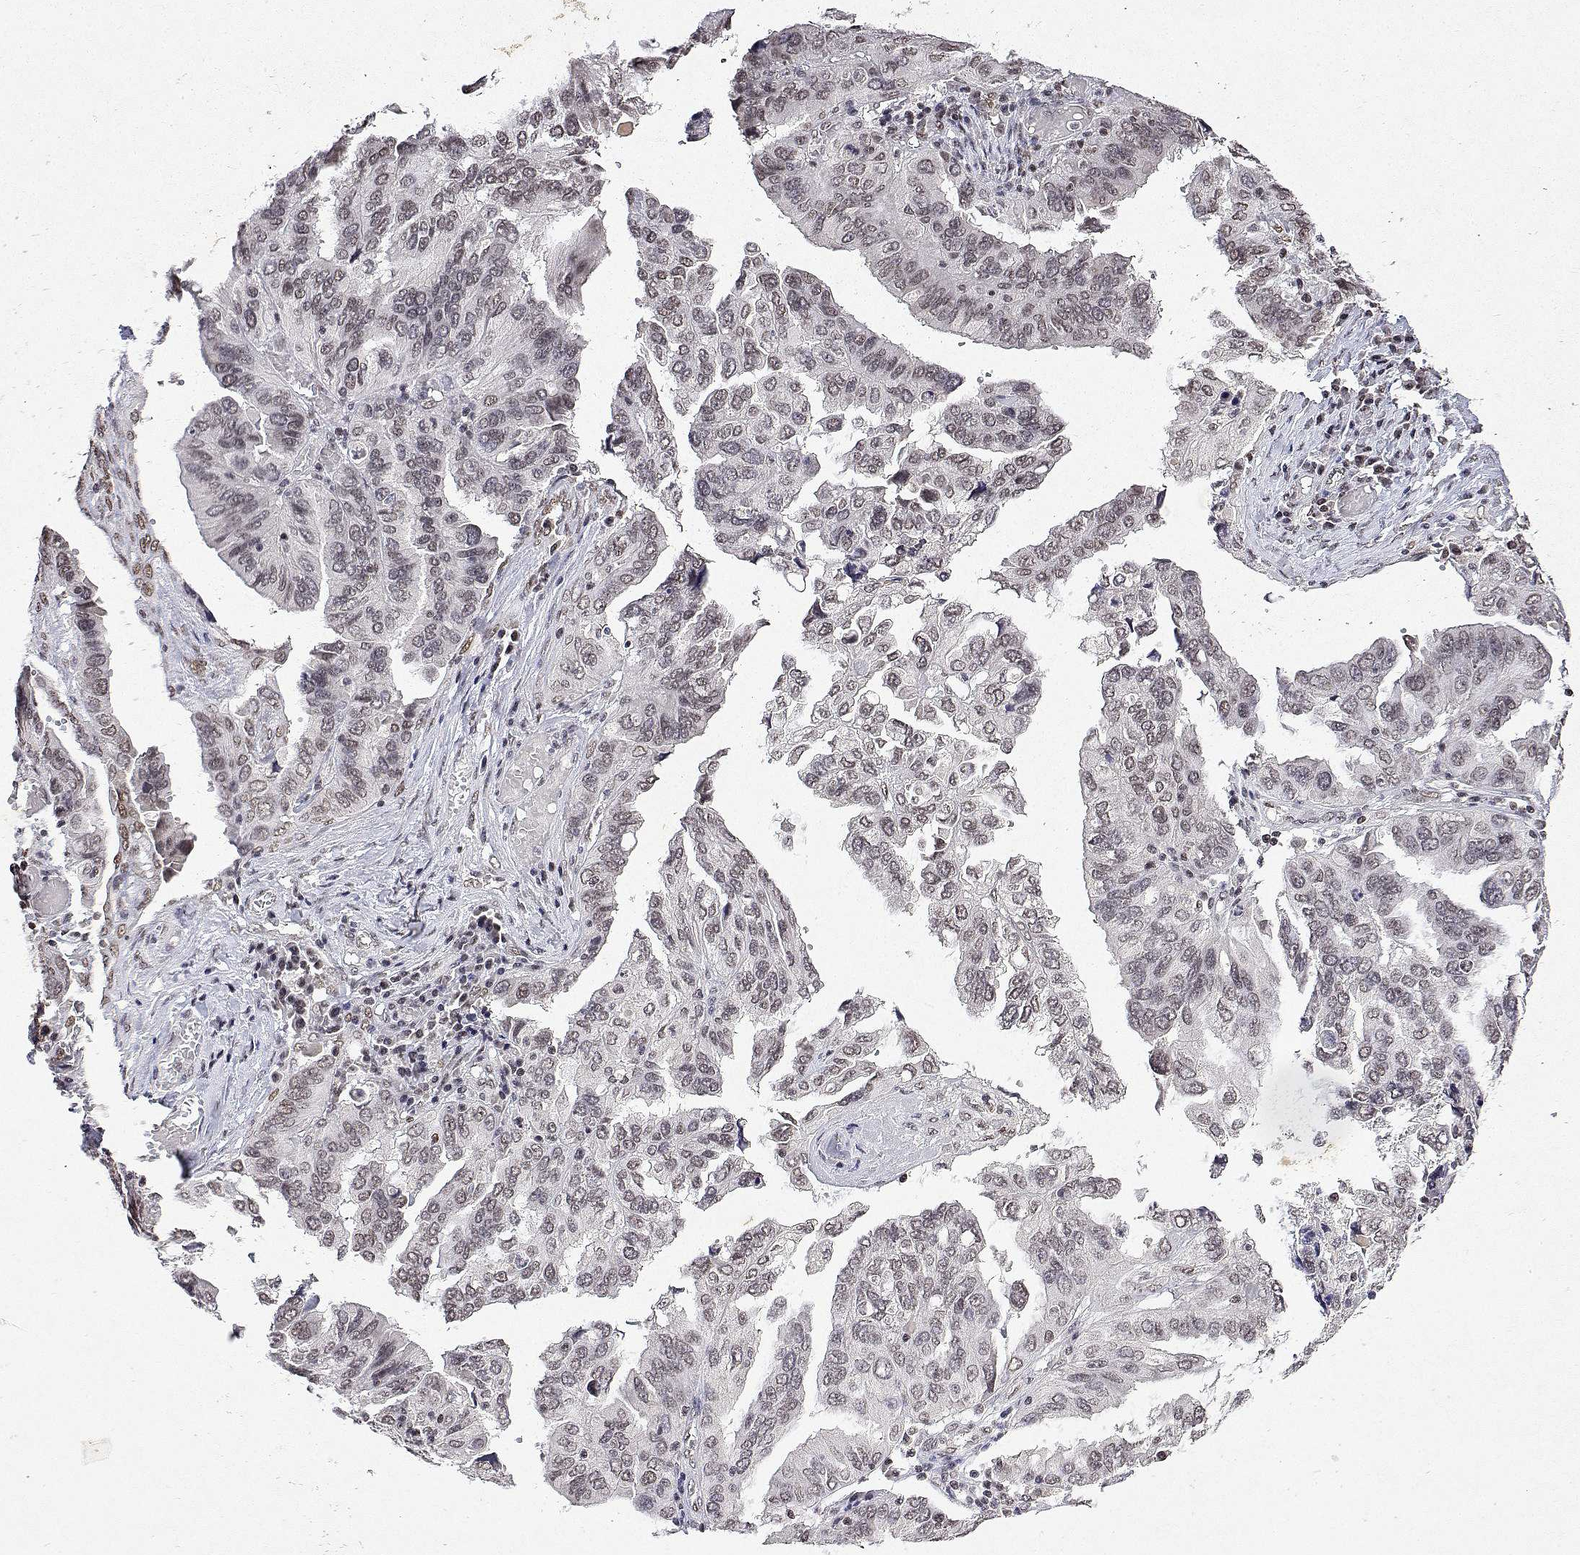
{"staining": {"intensity": "weak", "quantity": "25%-75%", "location": "nuclear"}, "tissue": "ovarian cancer", "cell_type": "Tumor cells", "image_type": "cancer", "snomed": [{"axis": "morphology", "description": "Cystadenocarcinoma, serous, NOS"}, {"axis": "topography", "description": "Ovary"}], "caption": "Serous cystadenocarcinoma (ovarian) stained with a protein marker exhibits weak staining in tumor cells.", "gene": "XPC", "patient": {"sex": "female", "age": 79}}